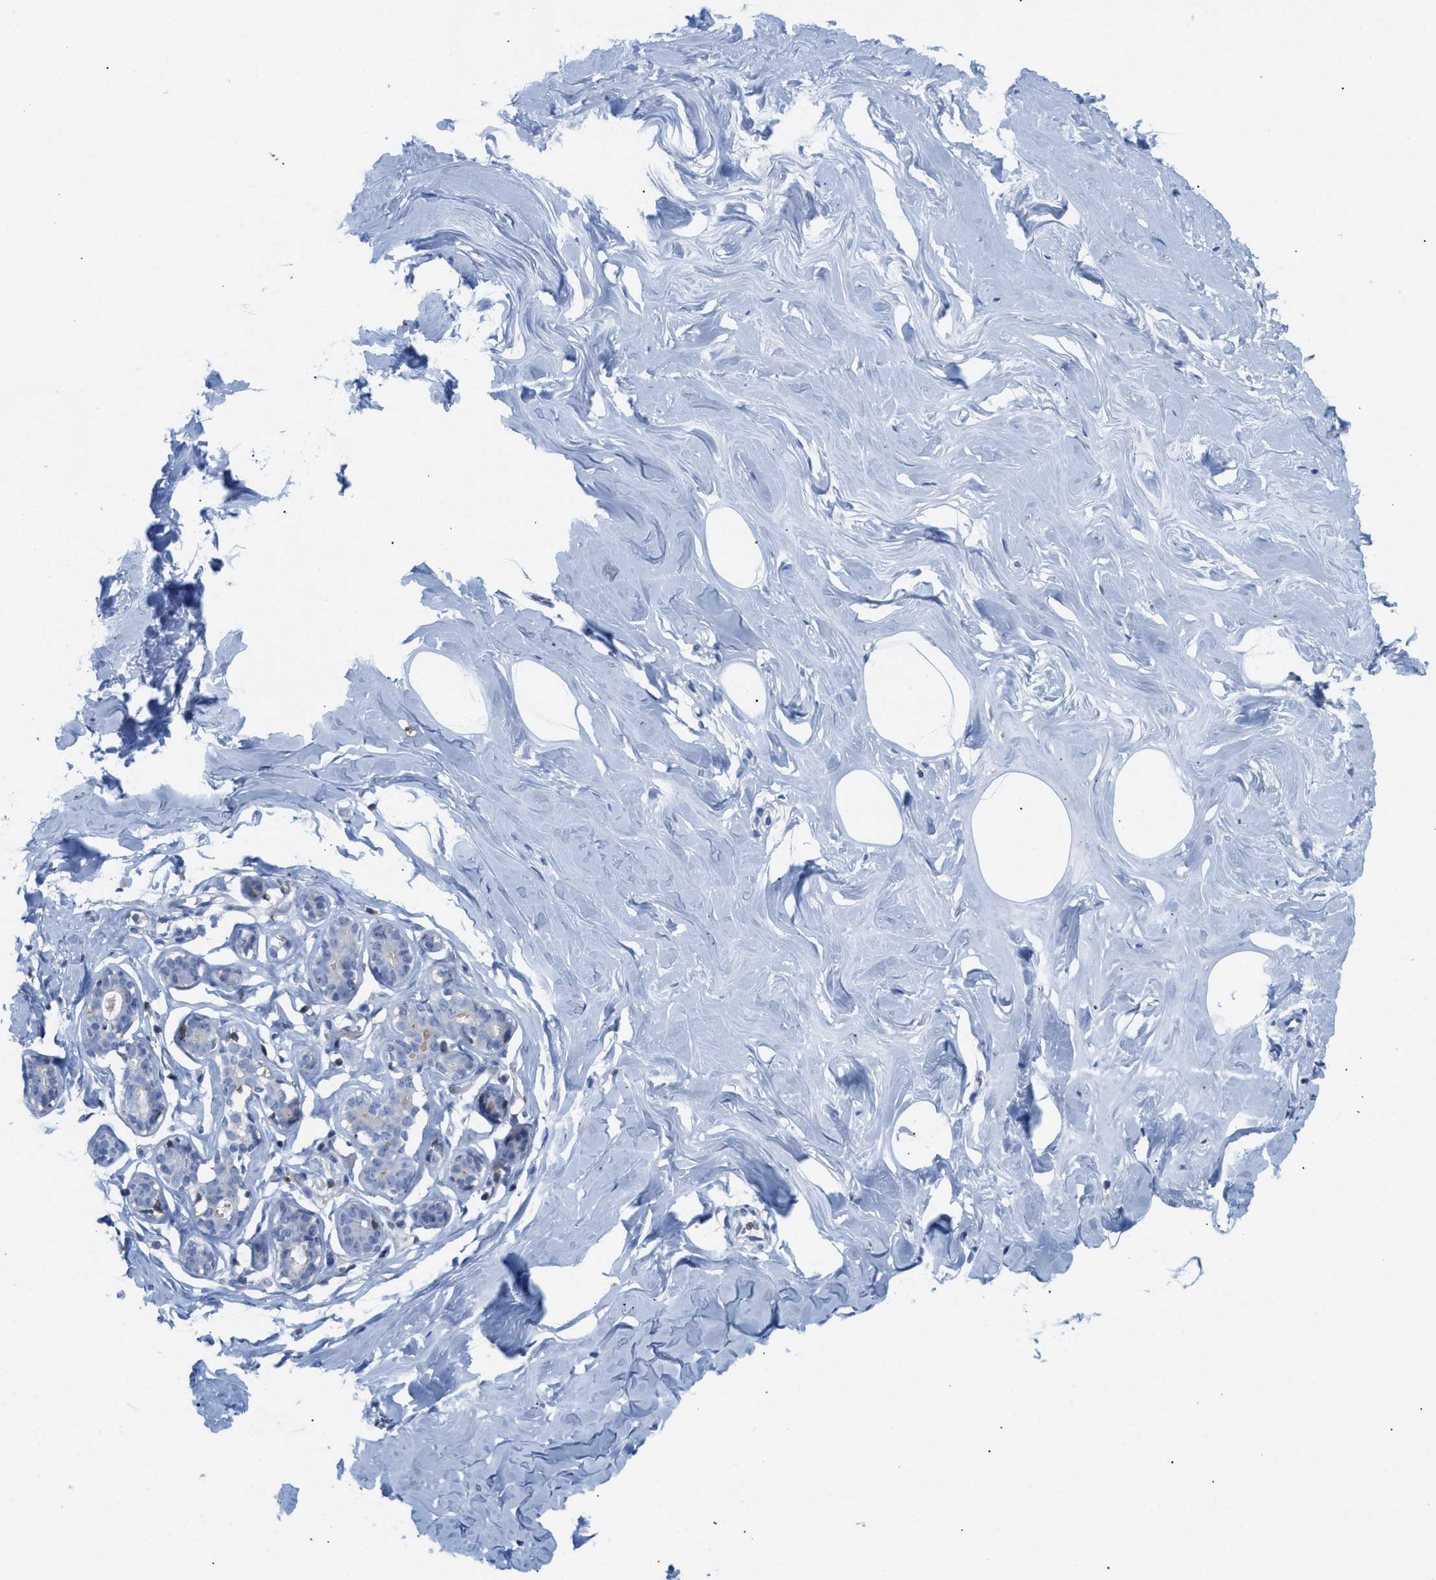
{"staining": {"intensity": "negative", "quantity": "none", "location": "none"}, "tissue": "adipose tissue", "cell_type": "Adipocytes", "image_type": "normal", "snomed": [{"axis": "morphology", "description": "Normal tissue, NOS"}, {"axis": "morphology", "description": "Fibrosis, NOS"}, {"axis": "topography", "description": "Breast"}, {"axis": "topography", "description": "Adipose tissue"}], "caption": "DAB (3,3'-diaminobenzidine) immunohistochemical staining of unremarkable adipose tissue displays no significant staining in adipocytes.", "gene": "IL16", "patient": {"sex": "female", "age": 39}}